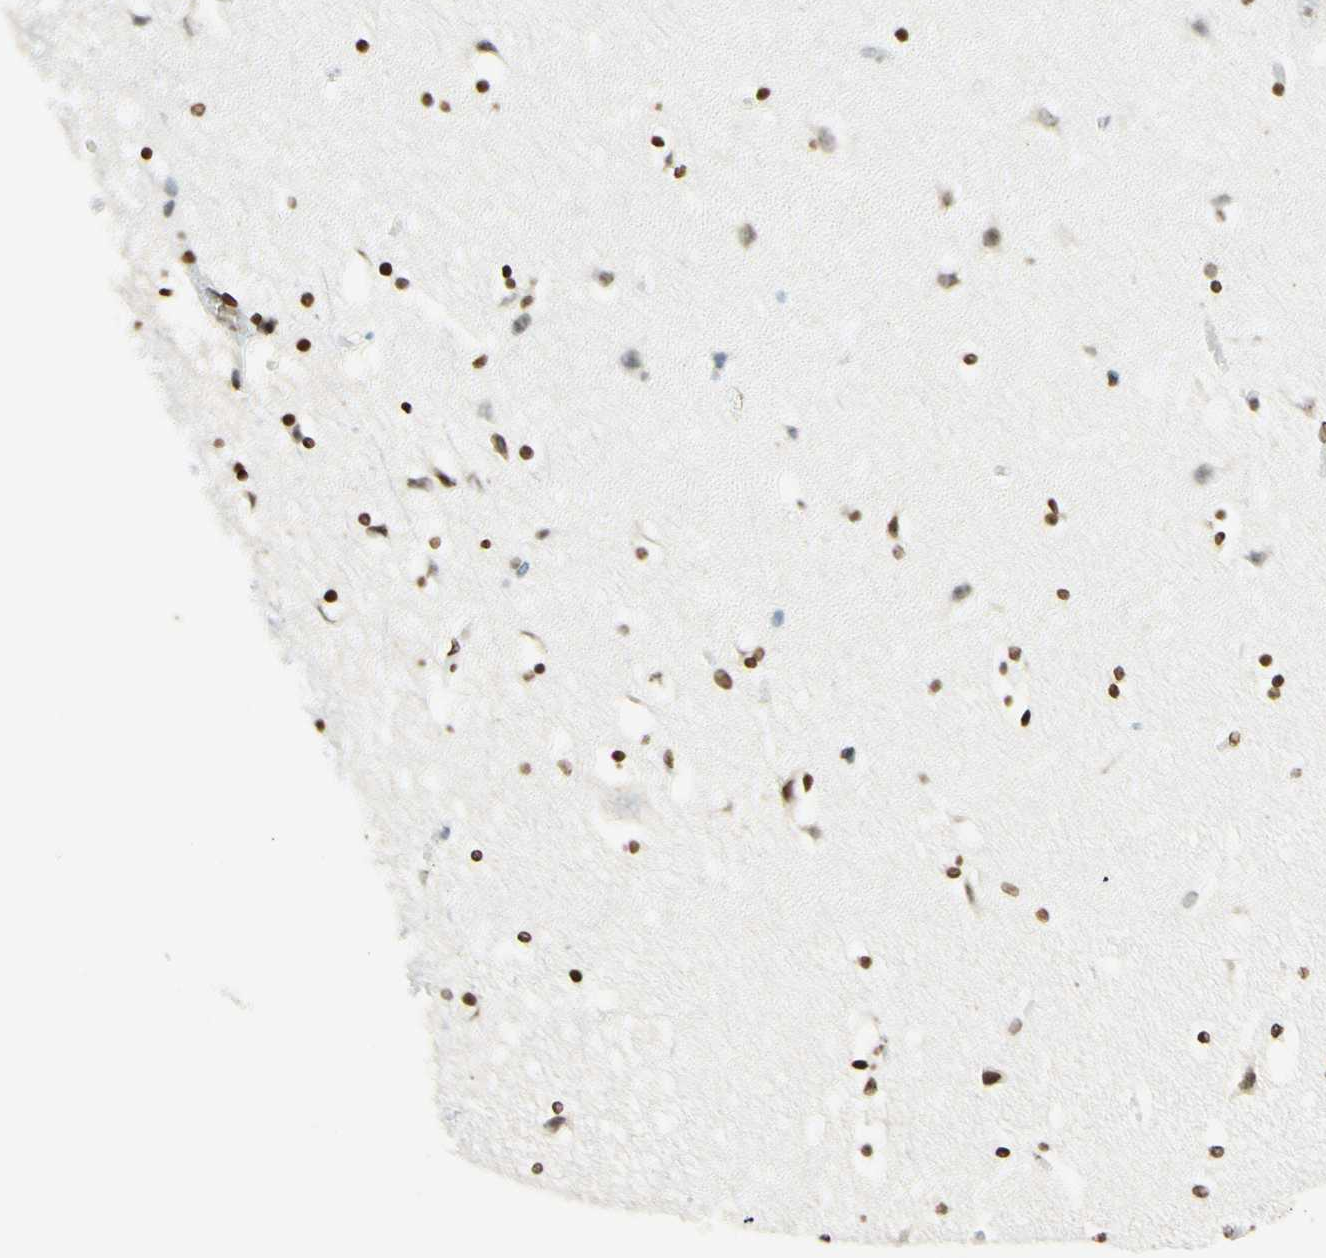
{"staining": {"intensity": "moderate", "quantity": ">75%", "location": "nuclear"}, "tissue": "caudate", "cell_type": "Glial cells", "image_type": "normal", "snomed": [{"axis": "morphology", "description": "Normal tissue, NOS"}, {"axis": "topography", "description": "Lateral ventricle wall"}], "caption": "Immunohistochemistry (IHC) (DAB (3,3'-diaminobenzidine)) staining of benign human caudate displays moderate nuclear protein staining in approximately >75% of glial cells.", "gene": "MSH2", "patient": {"sex": "male", "age": 45}}